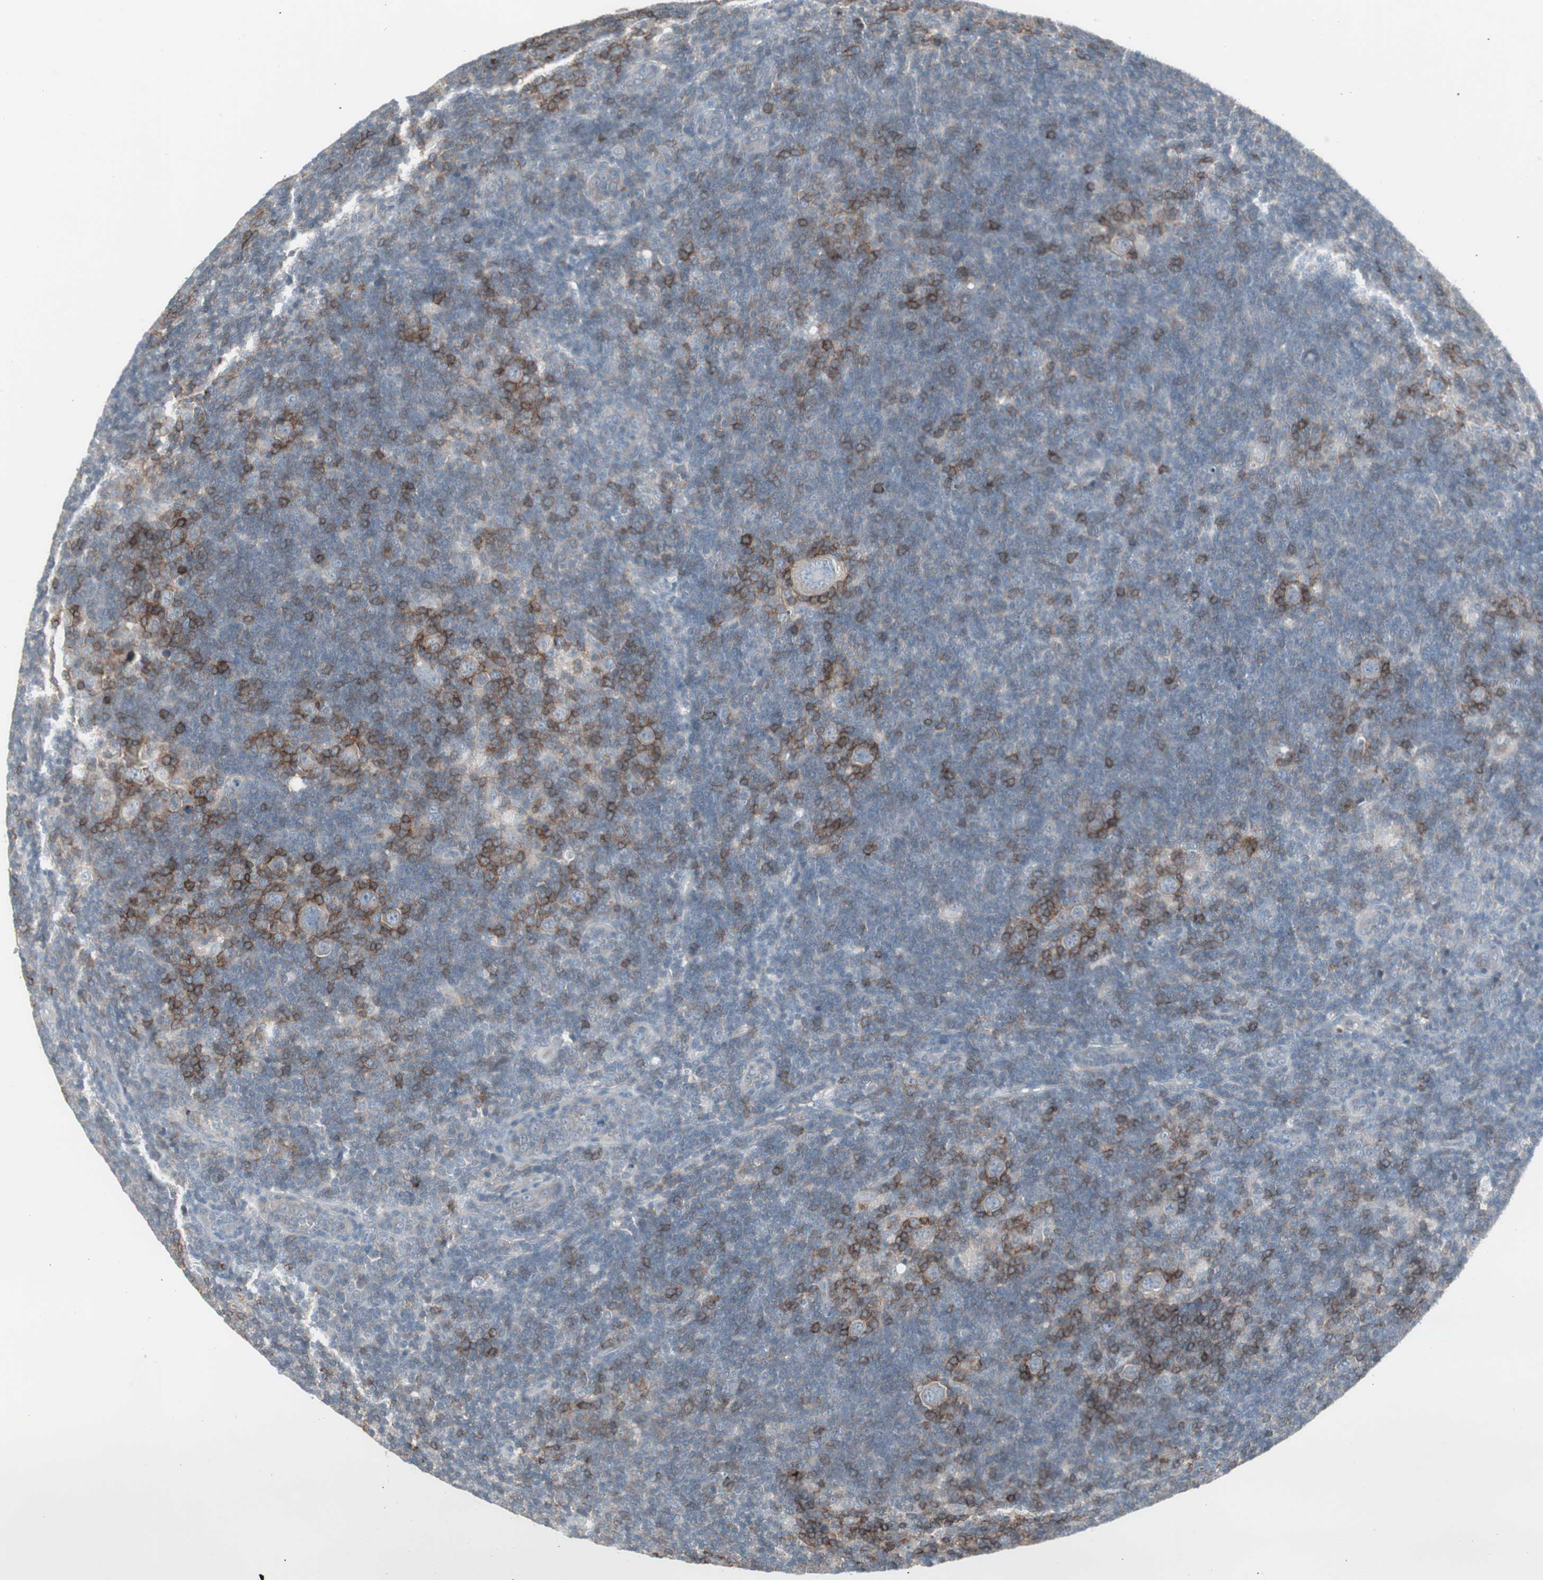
{"staining": {"intensity": "negative", "quantity": "none", "location": "none"}, "tissue": "lymphoma", "cell_type": "Tumor cells", "image_type": "cancer", "snomed": [{"axis": "morphology", "description": "Hodgkin's disease, NOS"}, {"axis": "topography", "description": "Lymph node"}], "caption": "This is an immunohistochemistry image of lymphoma. There is no expression in tumor cells.", "gene": "ZSCAN32", "patient": {"sex": "female", "age": 57}}